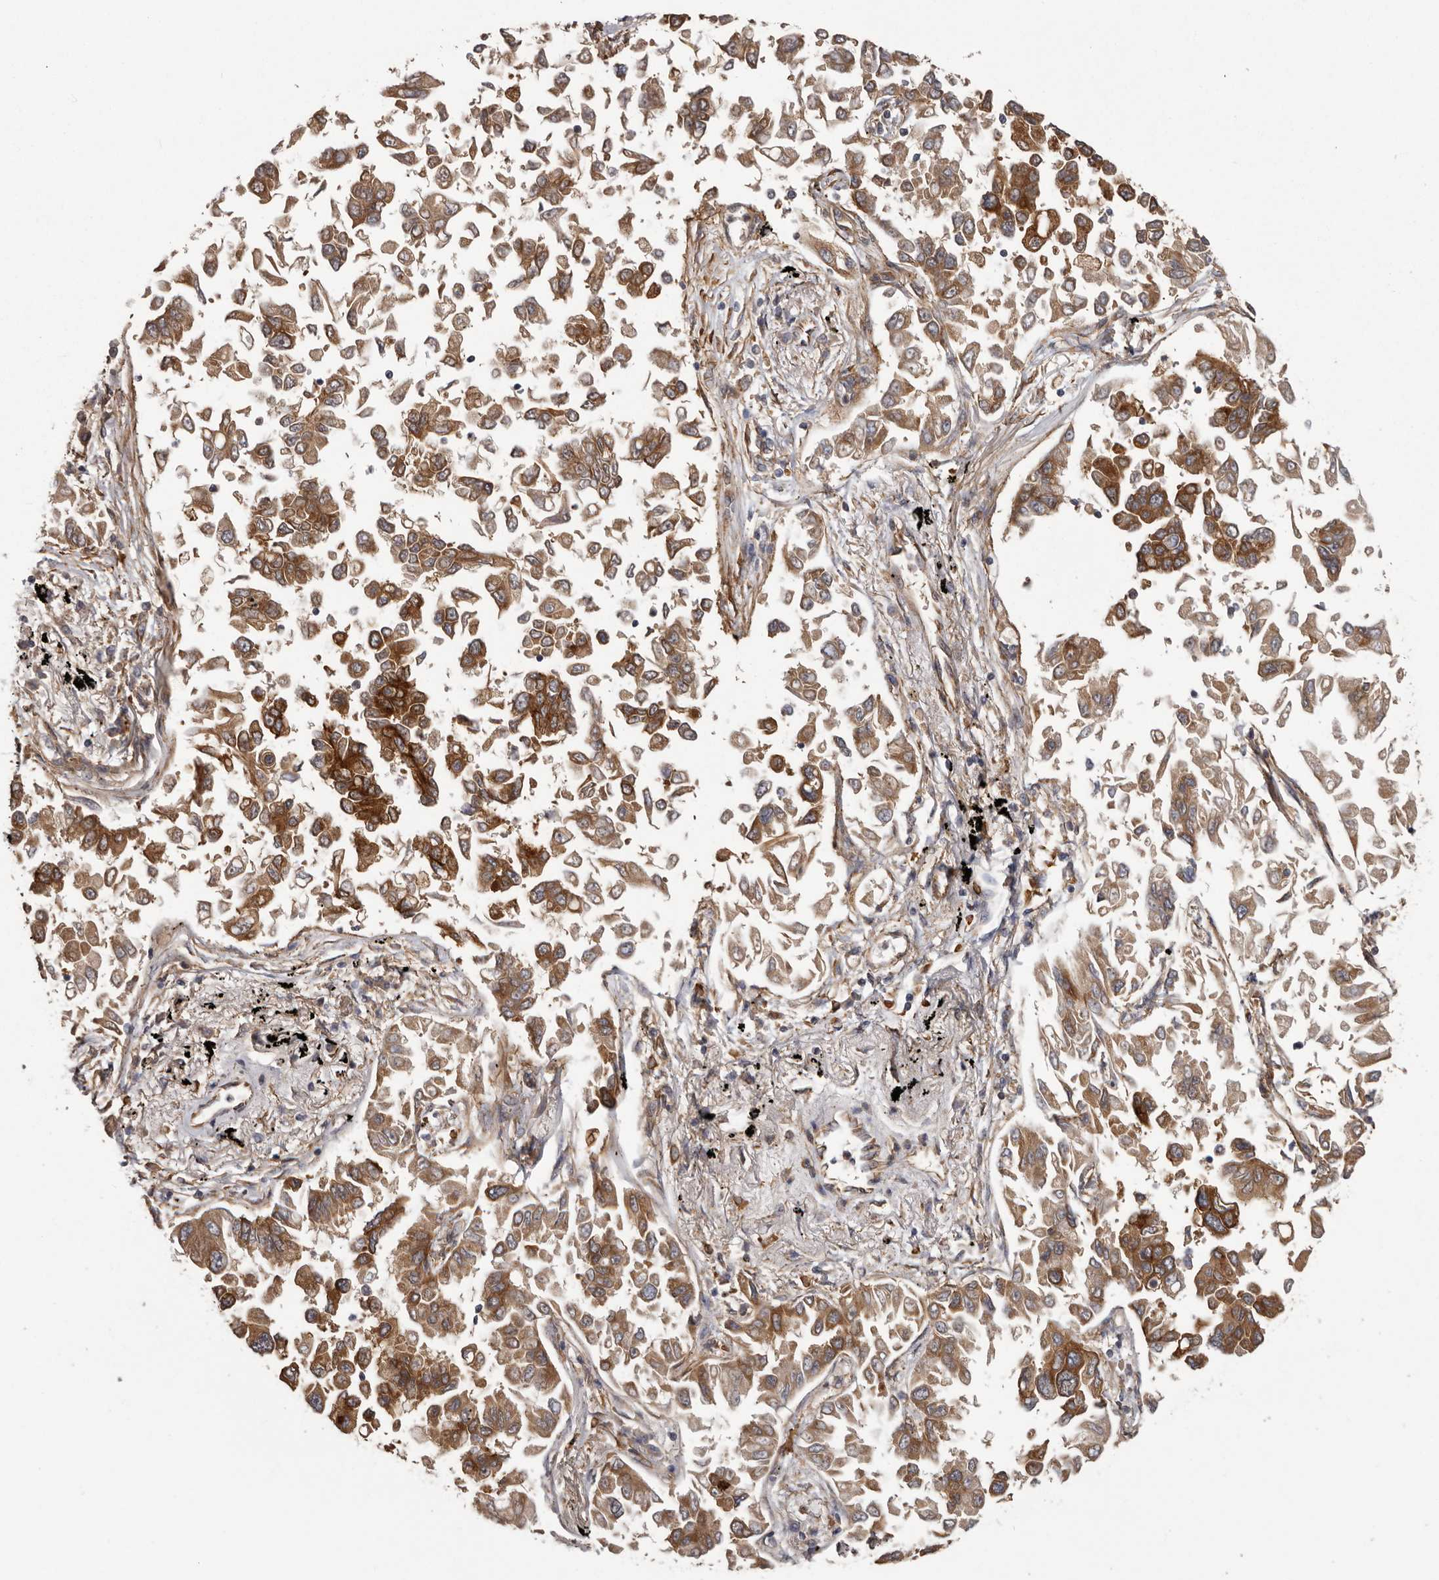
{"staining": {"intensity": "moderate", "quantity": ">75%", "location": "cytoplasmic/membranous"}, "tissue": "lung cancer", "cell_type": "Tumor cells", "image_type": "cancer", "snomed": [{"axis": "morphology", "description": "Adenocarcinoma, NOS"}, {"axis": "topography", "description": "Lung"}], "caption": "Immunohistochemistry photomicrograph of neoplastic tissue: lung cancer stained using immunohistochemistry demonstrates medium levels of moderate protein expression localized specifically in the cytoplasmic/membranous of tumor cells, appearing as a cytoplasmic/membranous brown color.", "gene": "ENAH", "patient": {"sex": "female", "age": 67}}